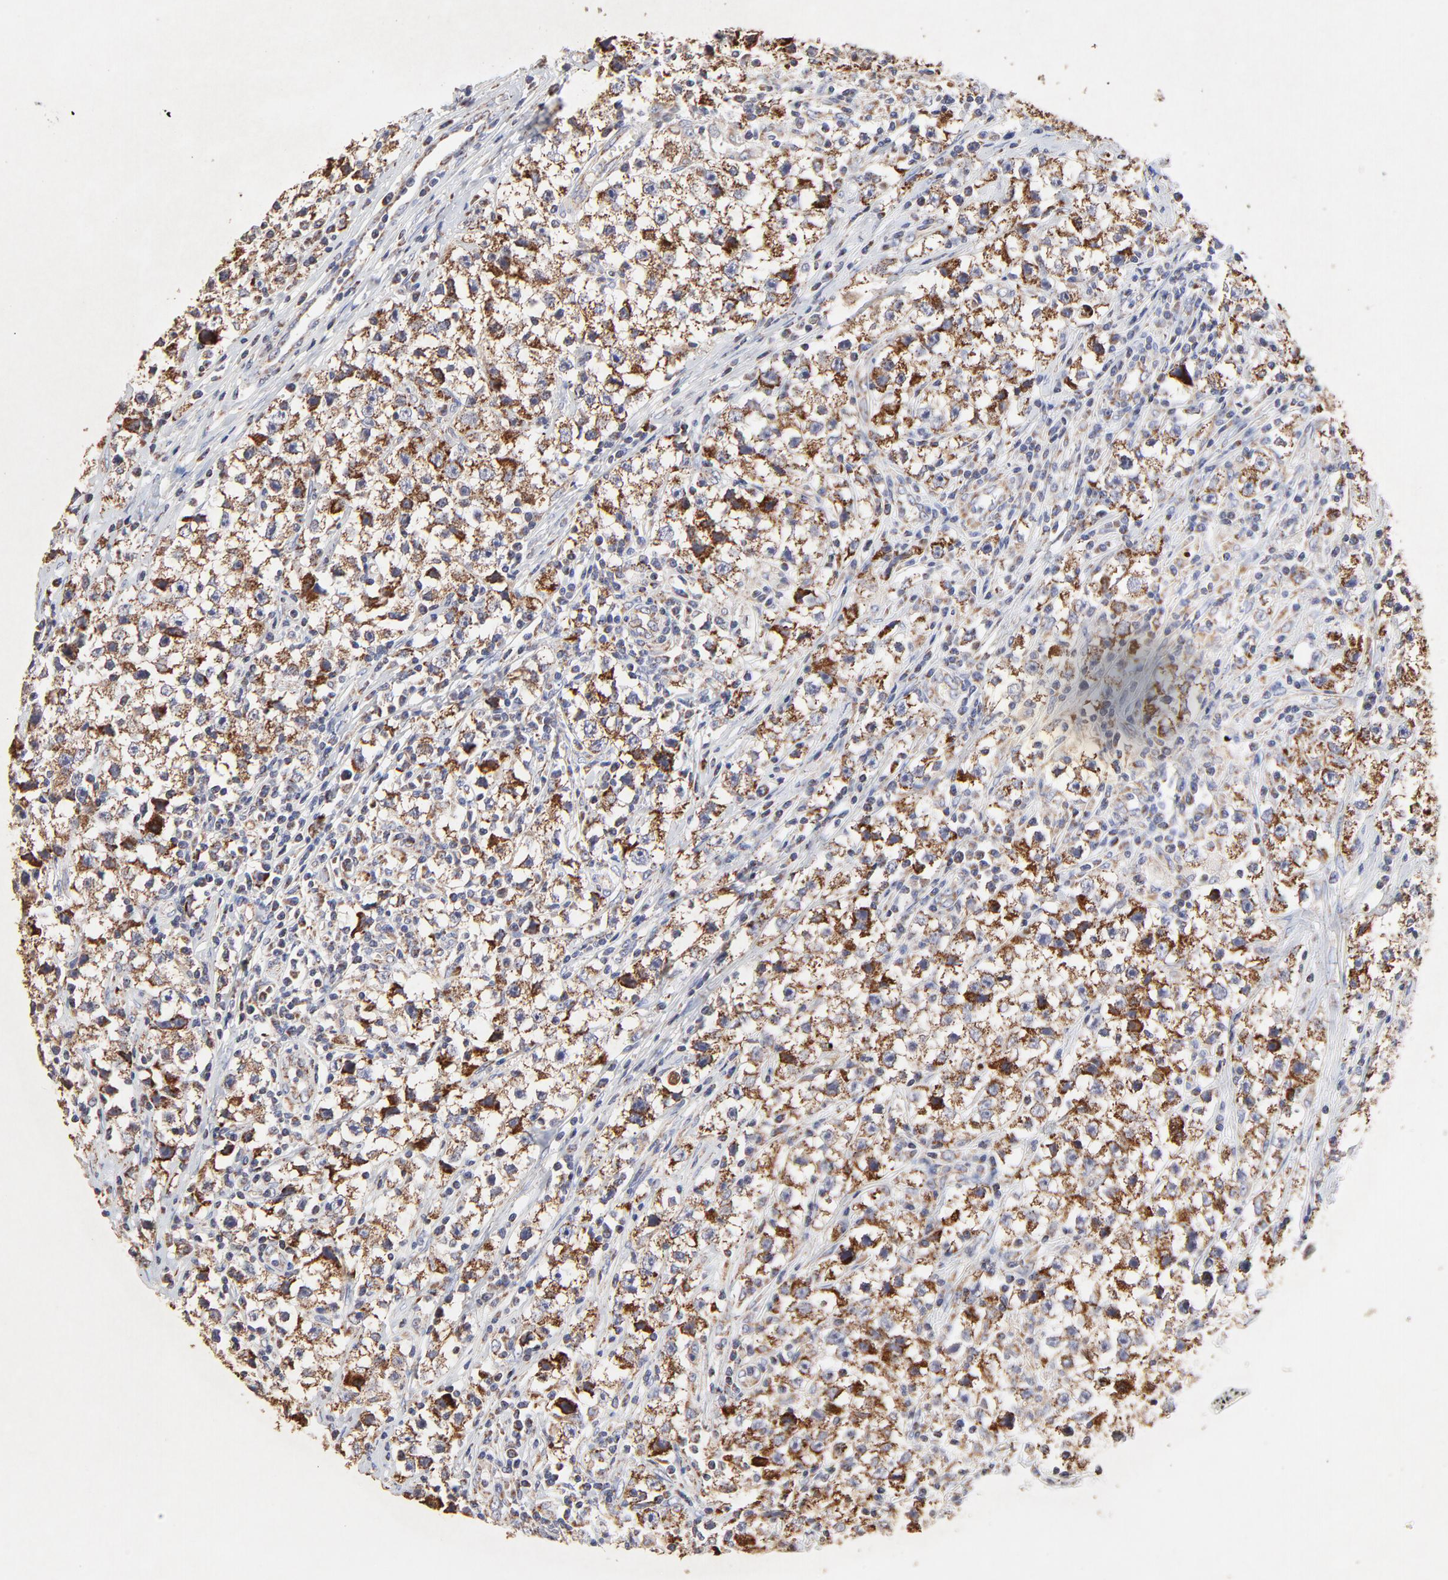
{"staining": {"intensity": "strong", "quantity": ">75%", "location": "cytoplasmic/membranous"}, "tissue": "testis cancer", "cell_type": "Tumor cells", "image_type": "cancer", "snomed": [{"axis": "morphology", "description": "Seminoma, NOS"}, {"axis": "topography", "description": "Testis"}], "caption": "About >75% of tumor cells in testis cancer reveal strong cytoplasmic/membranous protein positivity as visualized by brown immunohistochemical staining.", "gene": "SSBP1", "patient": {"sex": "male", "age": 35}}